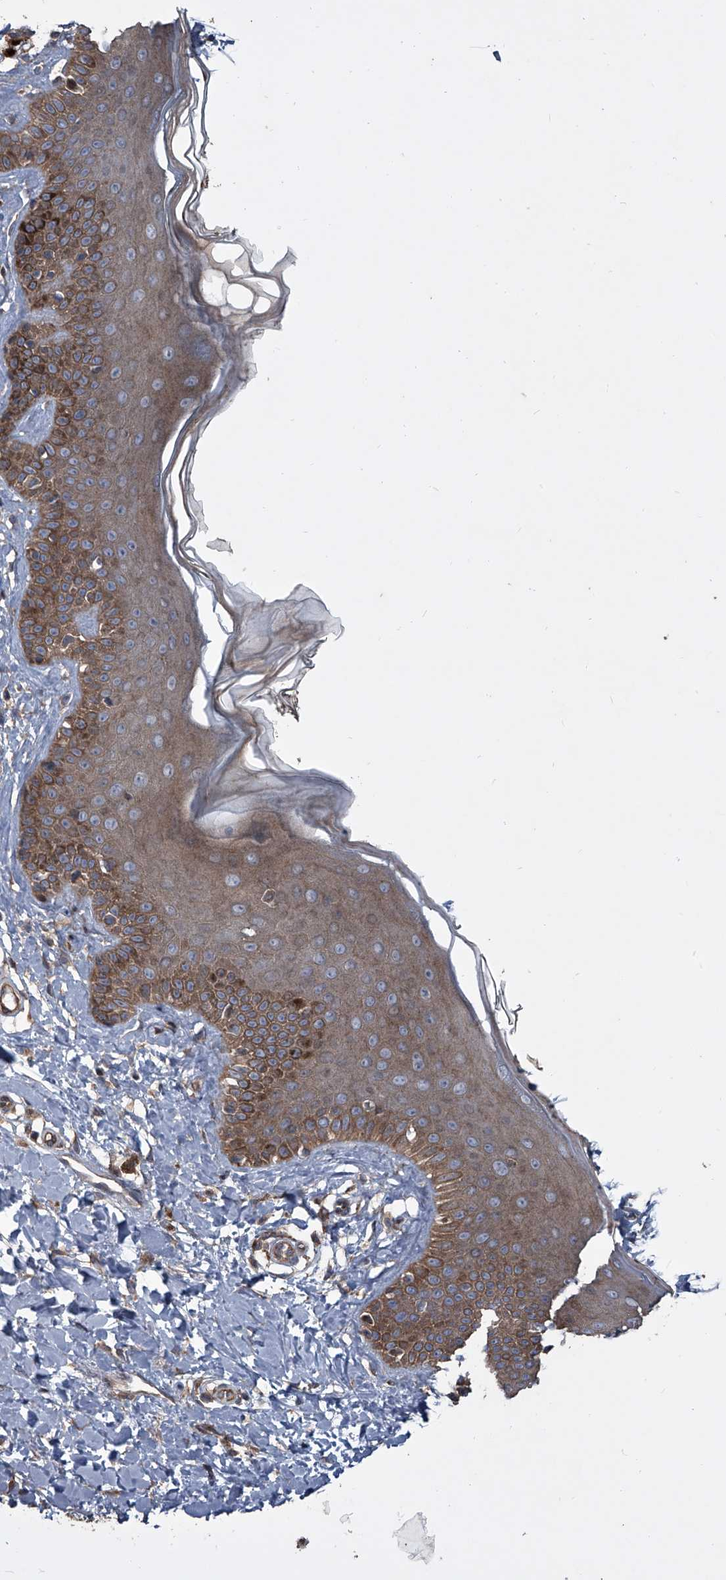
{"staining": {"intensity": "moderate", "quantity": ">75%", "location": "cytoplasmic/membranous"}, "tissue": "skin", "cell_type": "Fibroblasts", "image_type": "normal", "snomed": [{"axis": "morphology", "description": "Normal tissue, NOS"}, {"axis": "topography", "description": "Skin"}], "caption": "Unremarkable skin shows moderate cytoplasmic/membranous staining in approximately >75% of fibroblasts, visualized by immunohistochemistry. (DAB (3,3'-diaminobenzidine) IHC with brightfield microscopy, high magnification).", "gene": "EVA1C", "patient": {"sex": "male", "age": 52}}